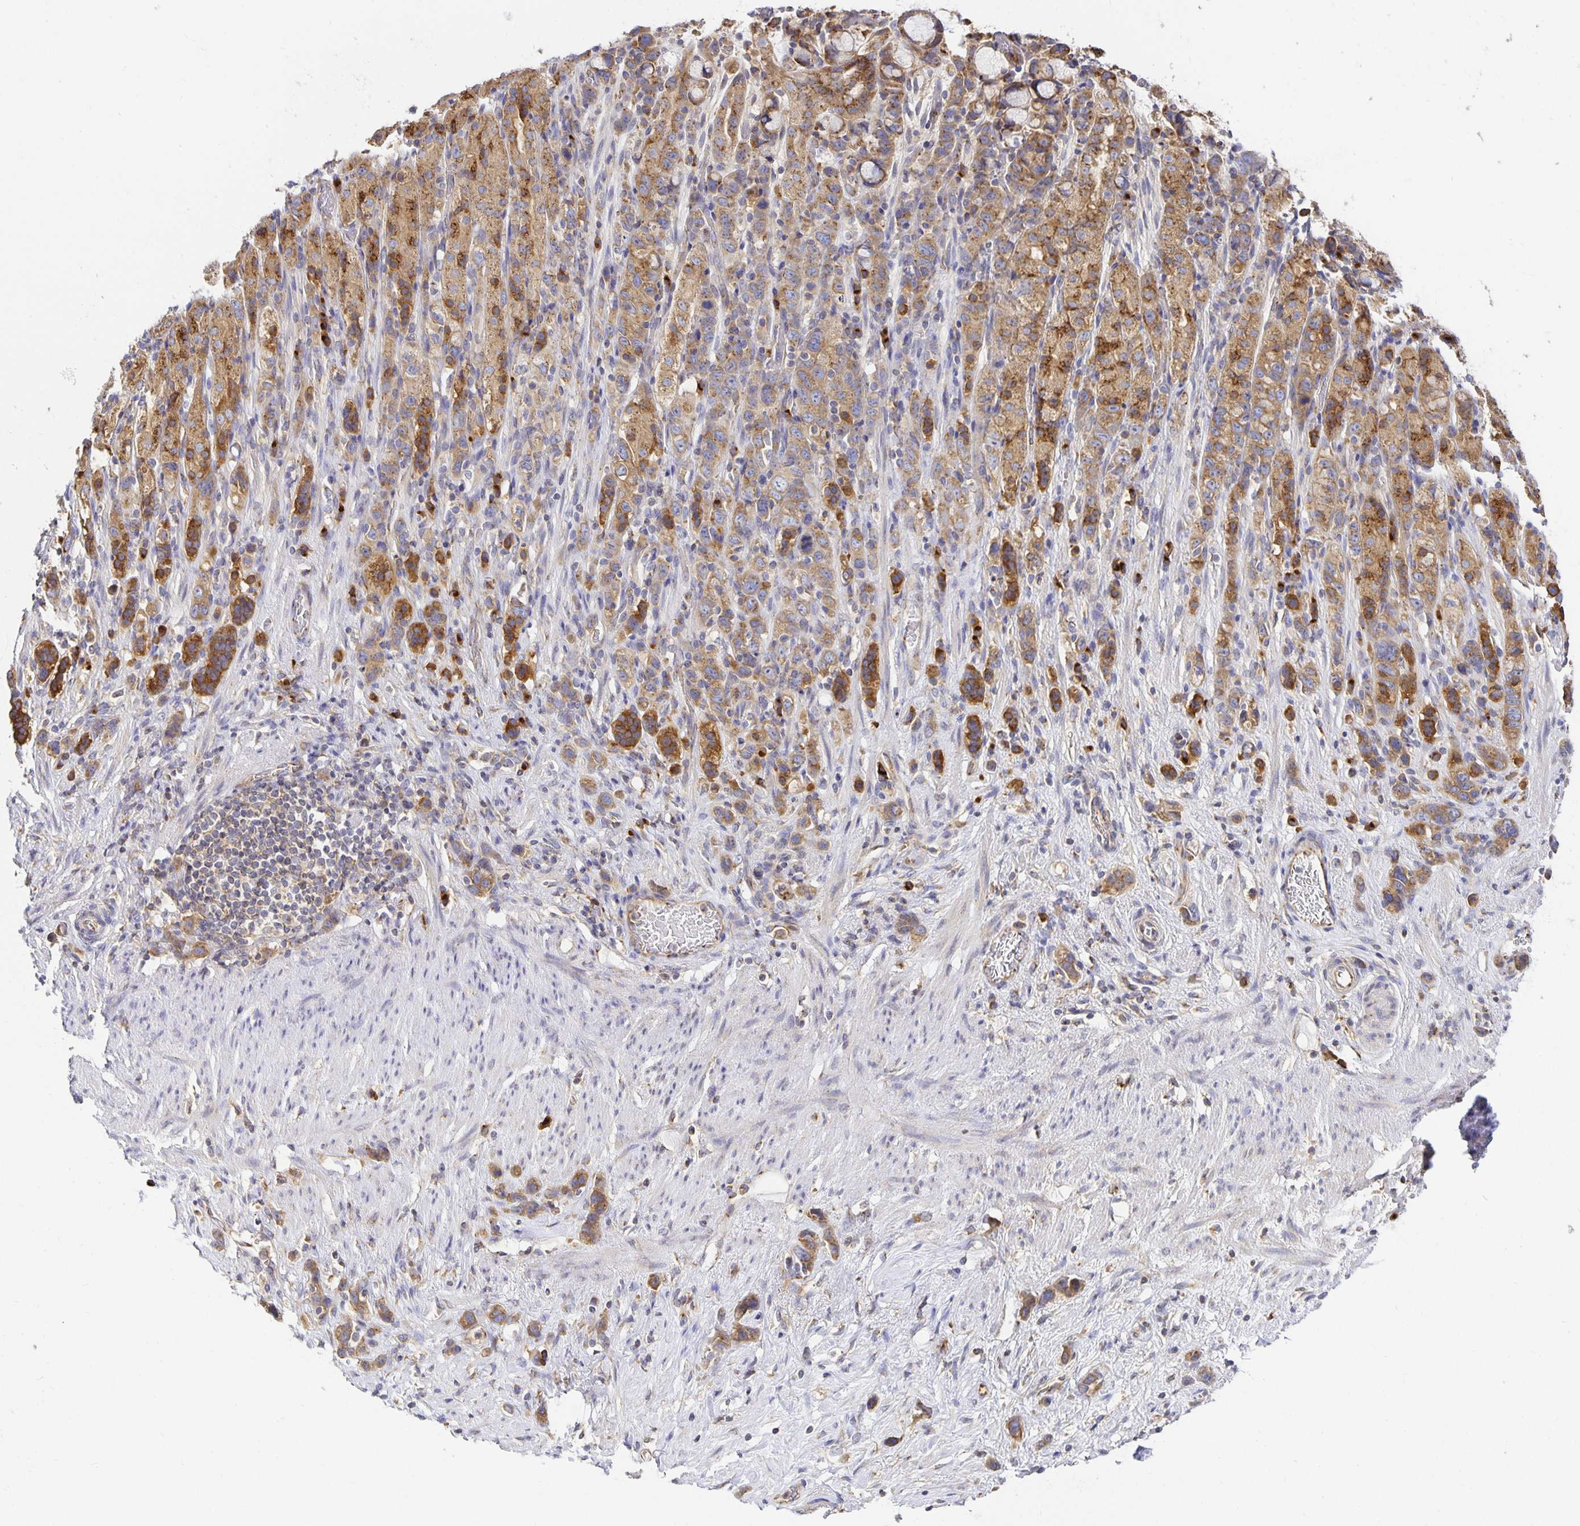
{"staining": {"intensity": "moderate", "quantity": ">75%", "location": "cytoplasmic/membranous"}, "tissue": "stomach cancer", "cell_type": "Tumor cells", "image_type": "cancer", "snomed": [{"axis": "morphology", "description": "Adenocarcinoma, NOS"}, {"axis": "topography", "description": "Stomach"}], "caption": "High-power microscopy captured an IHC micrograph of adenocarcinoma (stomach), revealing moderate cytoplasmic/membranous expression in about >75% of tumor cells. The protein is shown in brown color, while the nuclei are stained blue.", "gene": "USO1", "patient": {"sex": "female", "age": 65}}